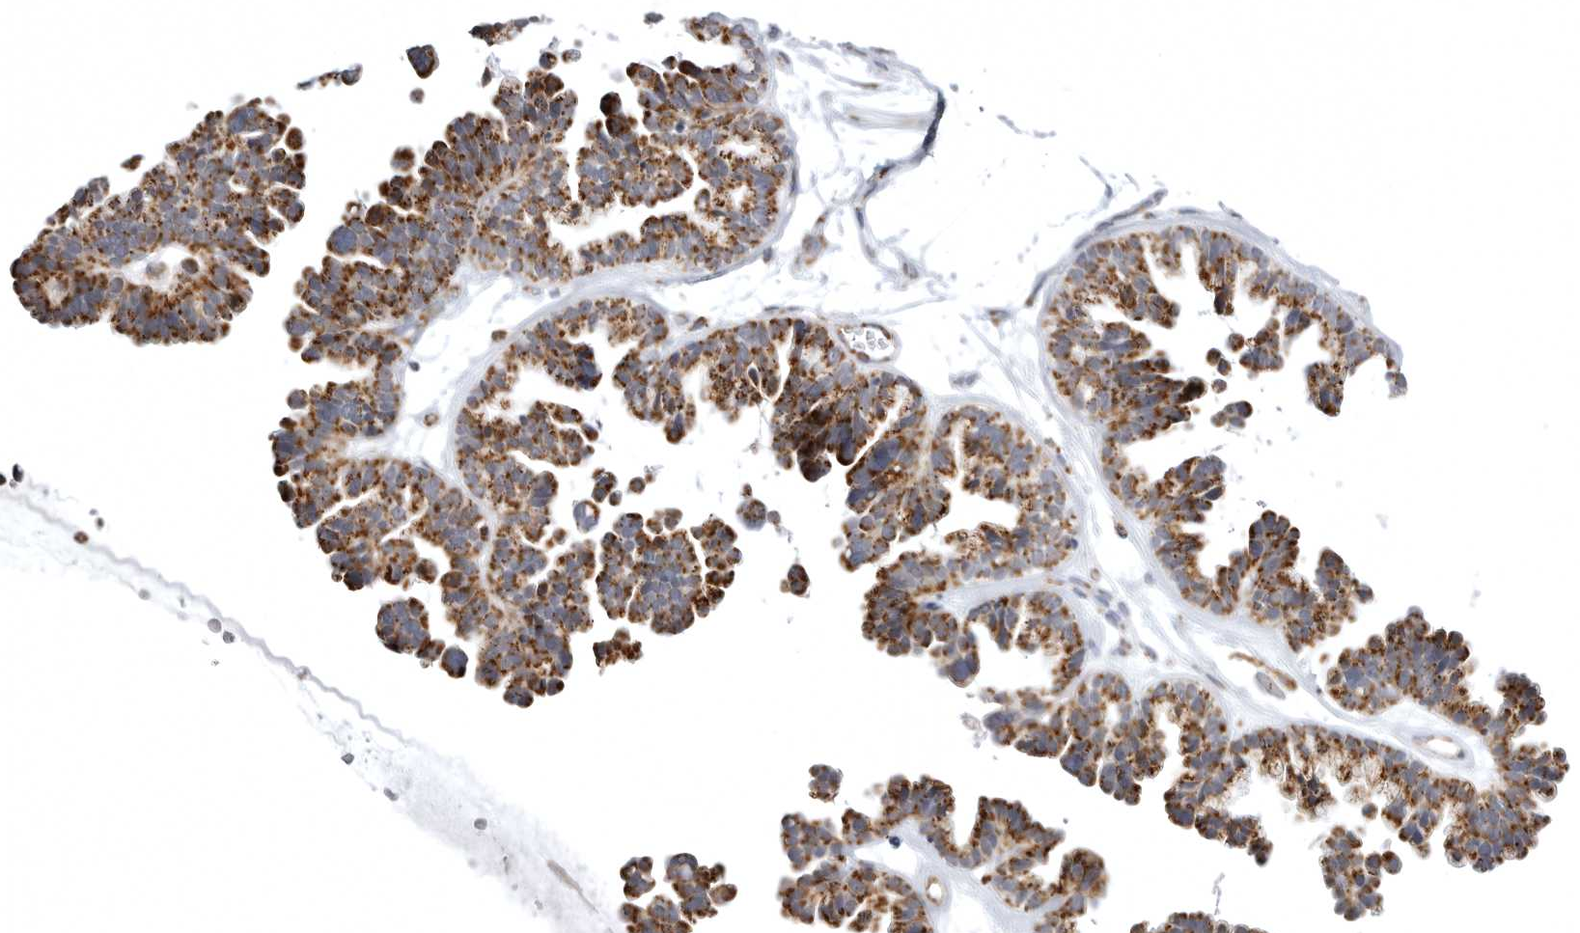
{"staining": {"intensity": "strong", "quantity": ">75%", "location": "cytoplasmic/membranous"}, "tissue": "ovarian cancer", "cell_type": "Tumor cells", "image_type": "cancer", "snomed": [{"axis": "morphology", "description": "Cystadenocarcinoma, serous, NOS"}, {"axis": "topography", "description": "Ovary"}], "caption": "Immunohistochemical staining of human serous cystadenocarcinoma (ovarian) displays strong cytoplasmic/membranous protein positivity in approximately >75% of tumor cells.", "gene": "TUFM", "patient": {"sex": "female", "age": 56}}